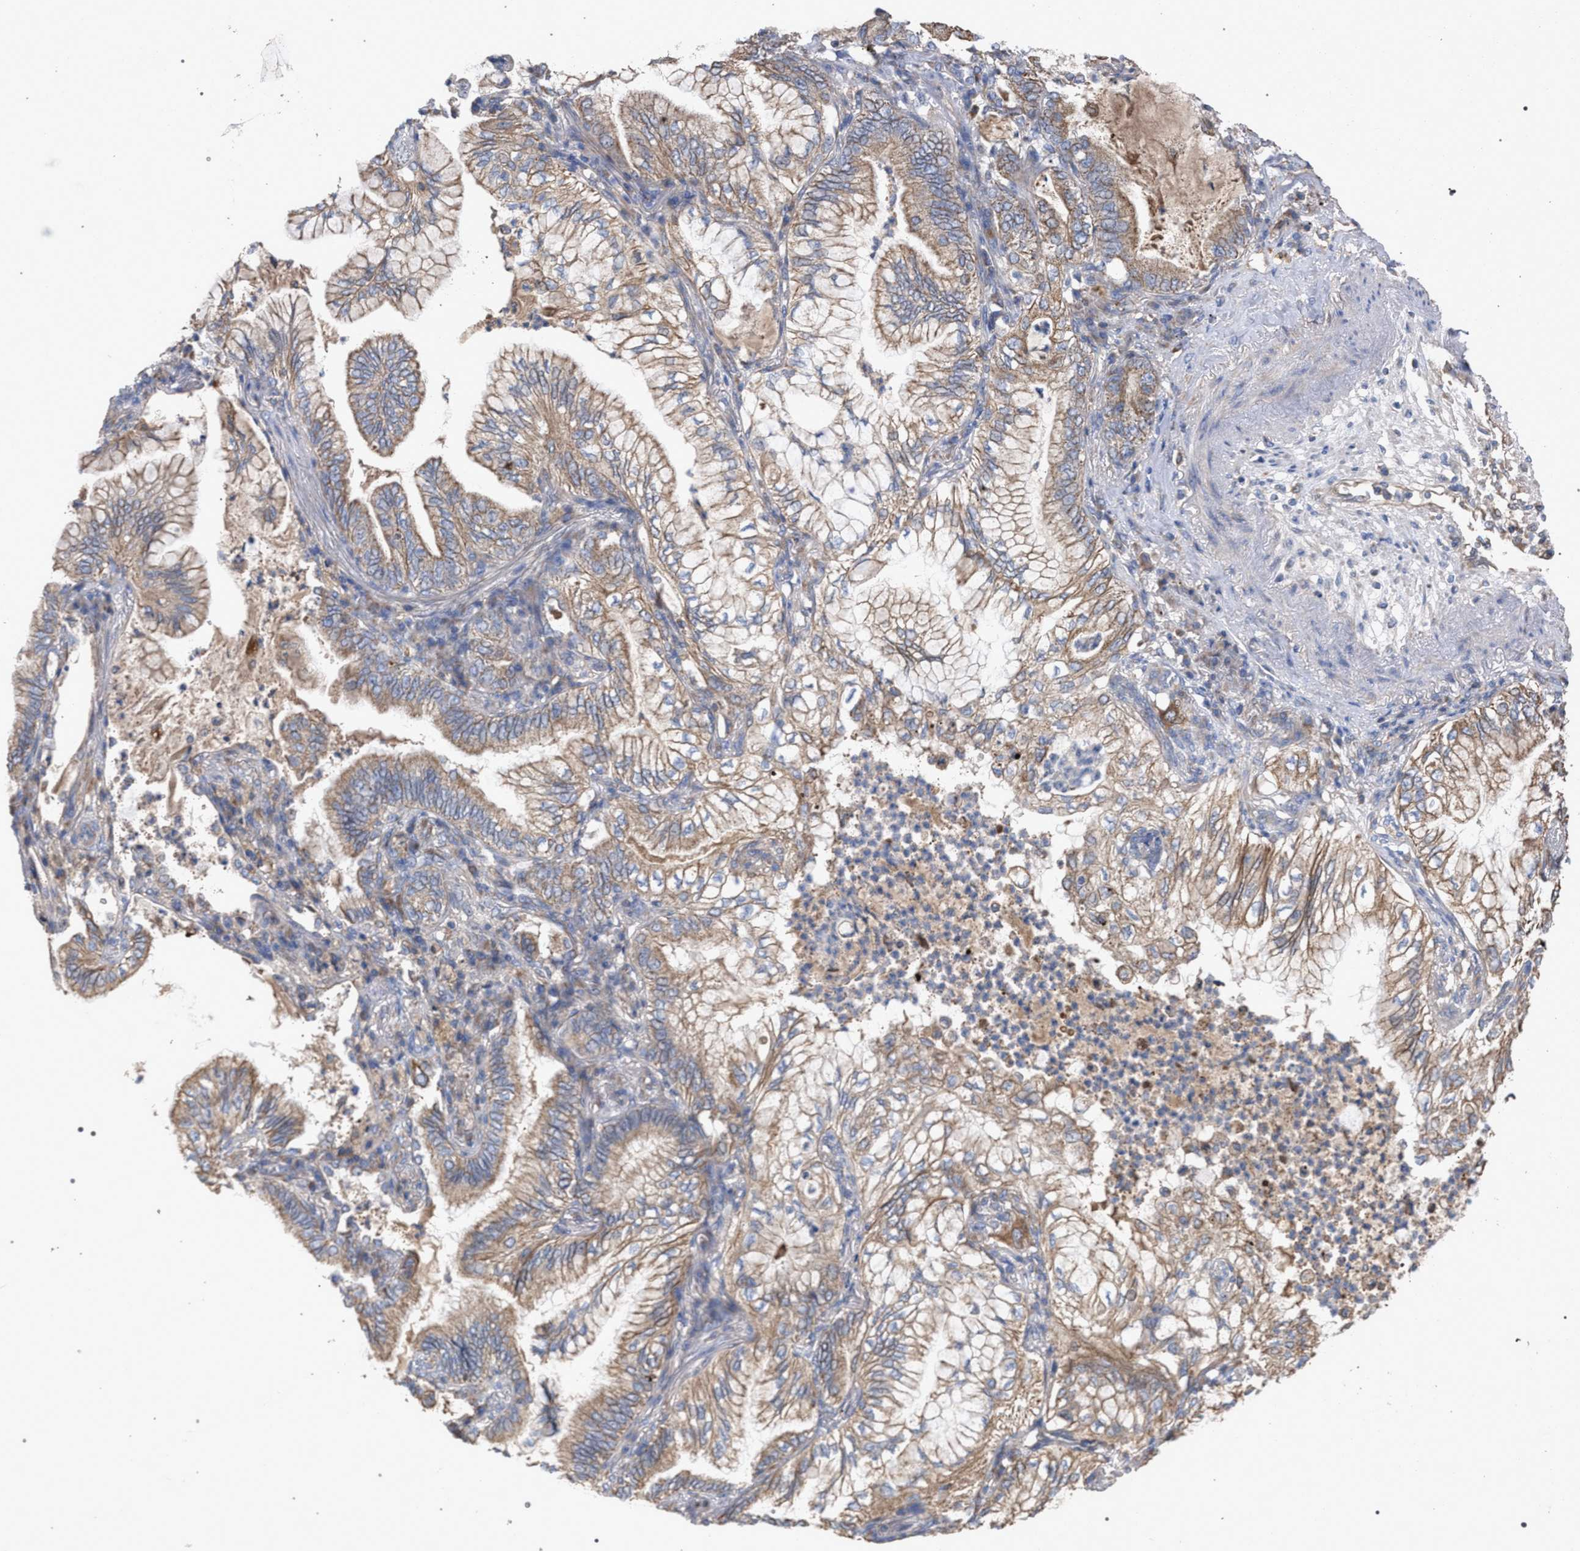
{"staining": {"intensity": "moderate", "quantity": ">75%", "location": "cytoplasmic/membranous"}, "tissue": "lung cancer", "cell_type": "Tumor cells", "image_type": "cancer", "snomed": [{"axis": "morphology", "description": "Adenocarcinoma, NOS"}, {"axis": "topography", "description": "Lung"}], "caption": "Immunohistochemical staining of adenocarcinoma (lung) reveals medium levels of moderate cytoplasmic/membranous staining in about >75% of tumor cells.", "gene": "BCL2L12", "patient": {"sex": "female", "age": 70}}